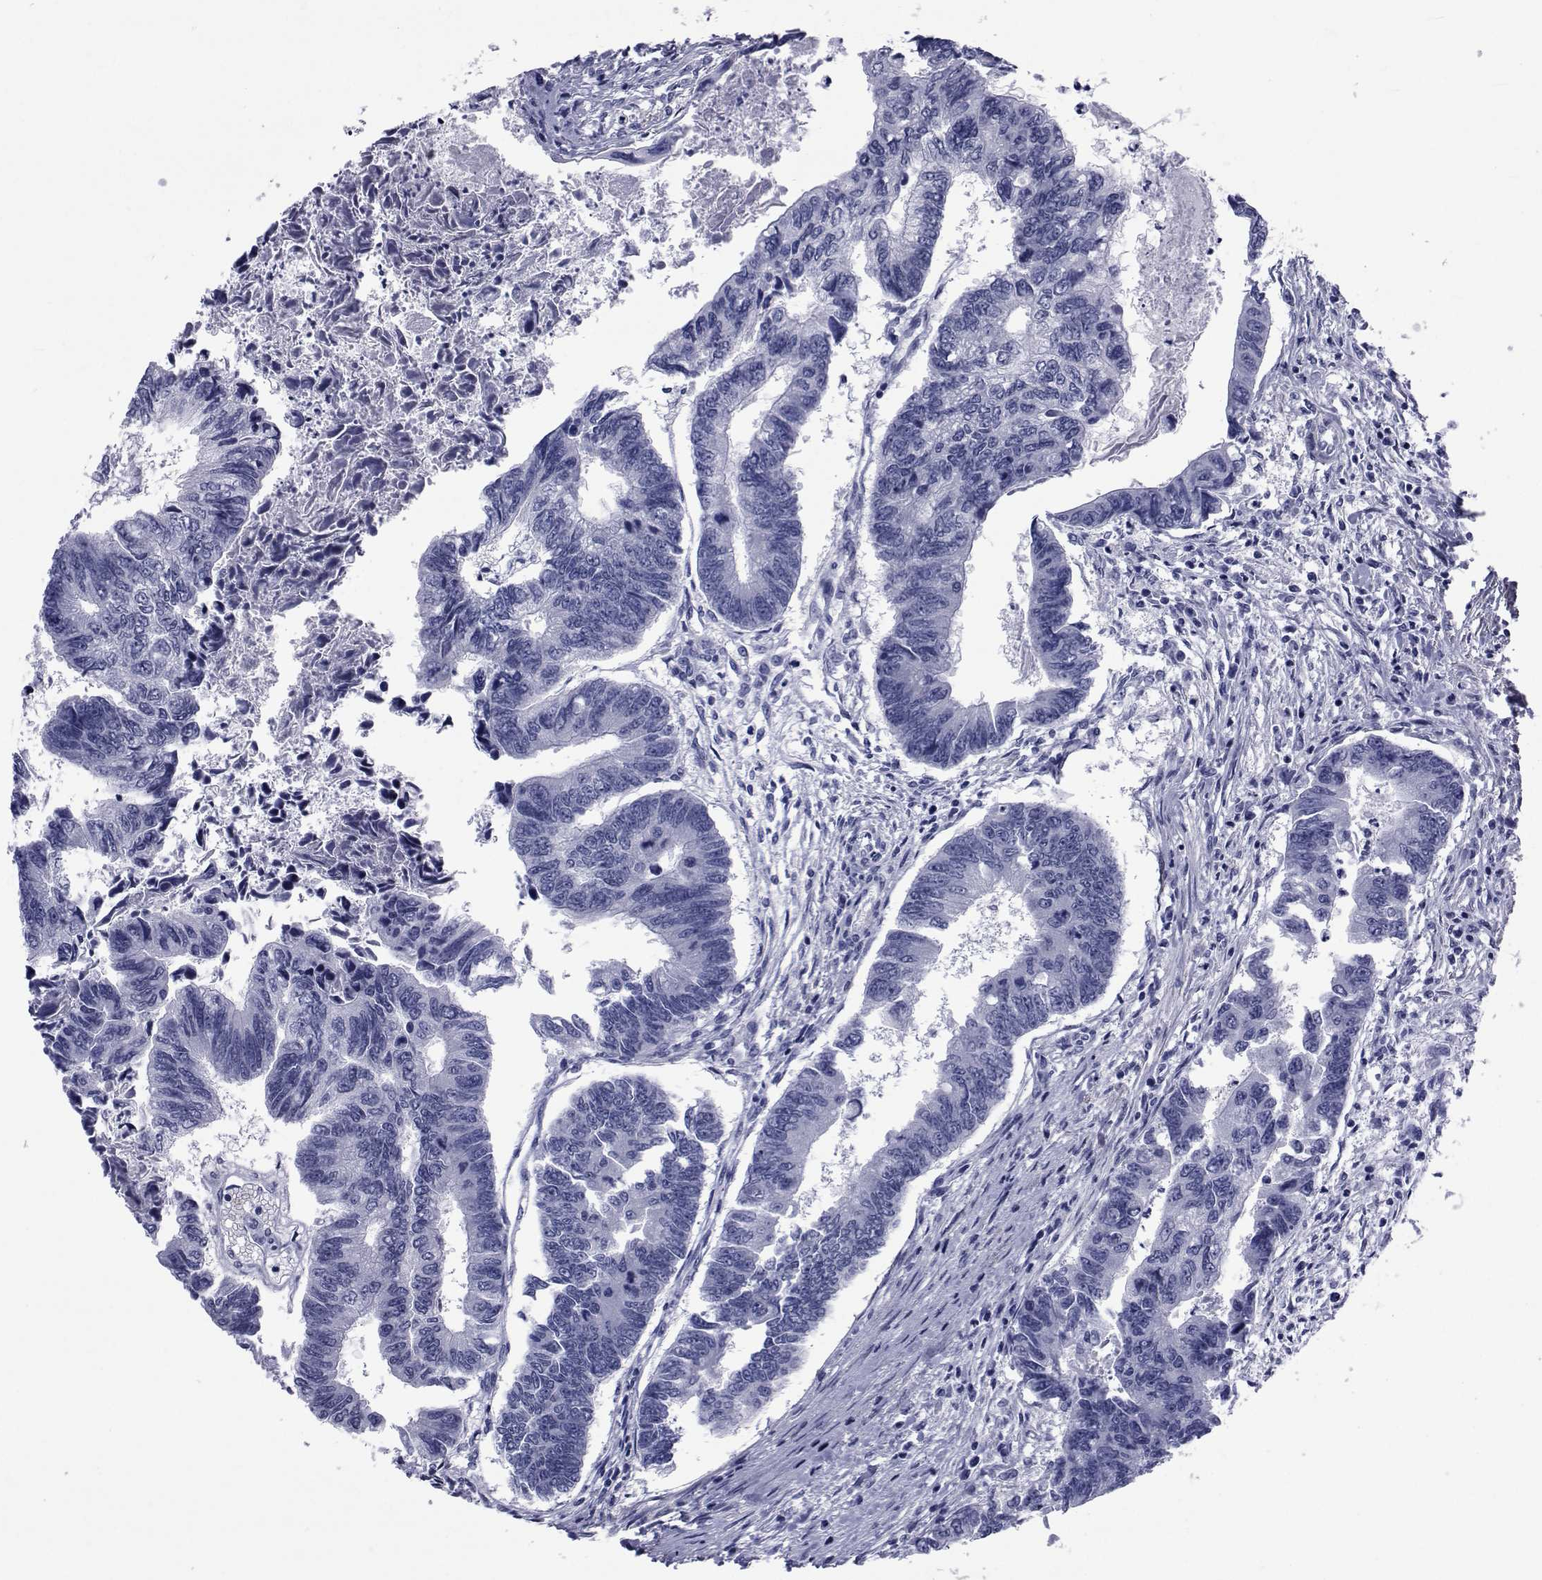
{"staining": {"intensity": "negative", "quantity": "none", "location": "none"}, "tissue": "colorectal cancer", "cell_type": "Tumor cells", "image_type": "cancer", "snomed": [{"axis": "morphology", "description": "Adenocarcinoma, NOS"}, {"axis": "topography", "description": "Colon"}], "caption": "Immunohistochemistry photomicrograph of neoplastic tissue: human colorectal cancer (adenocarcinoma) stained with DAB (3,3'-diaminobenzidine) shows no significant protein positivity in tumor cells.", "gene": "GKAP1", "patient": {"sex": "female", "age": 65}}